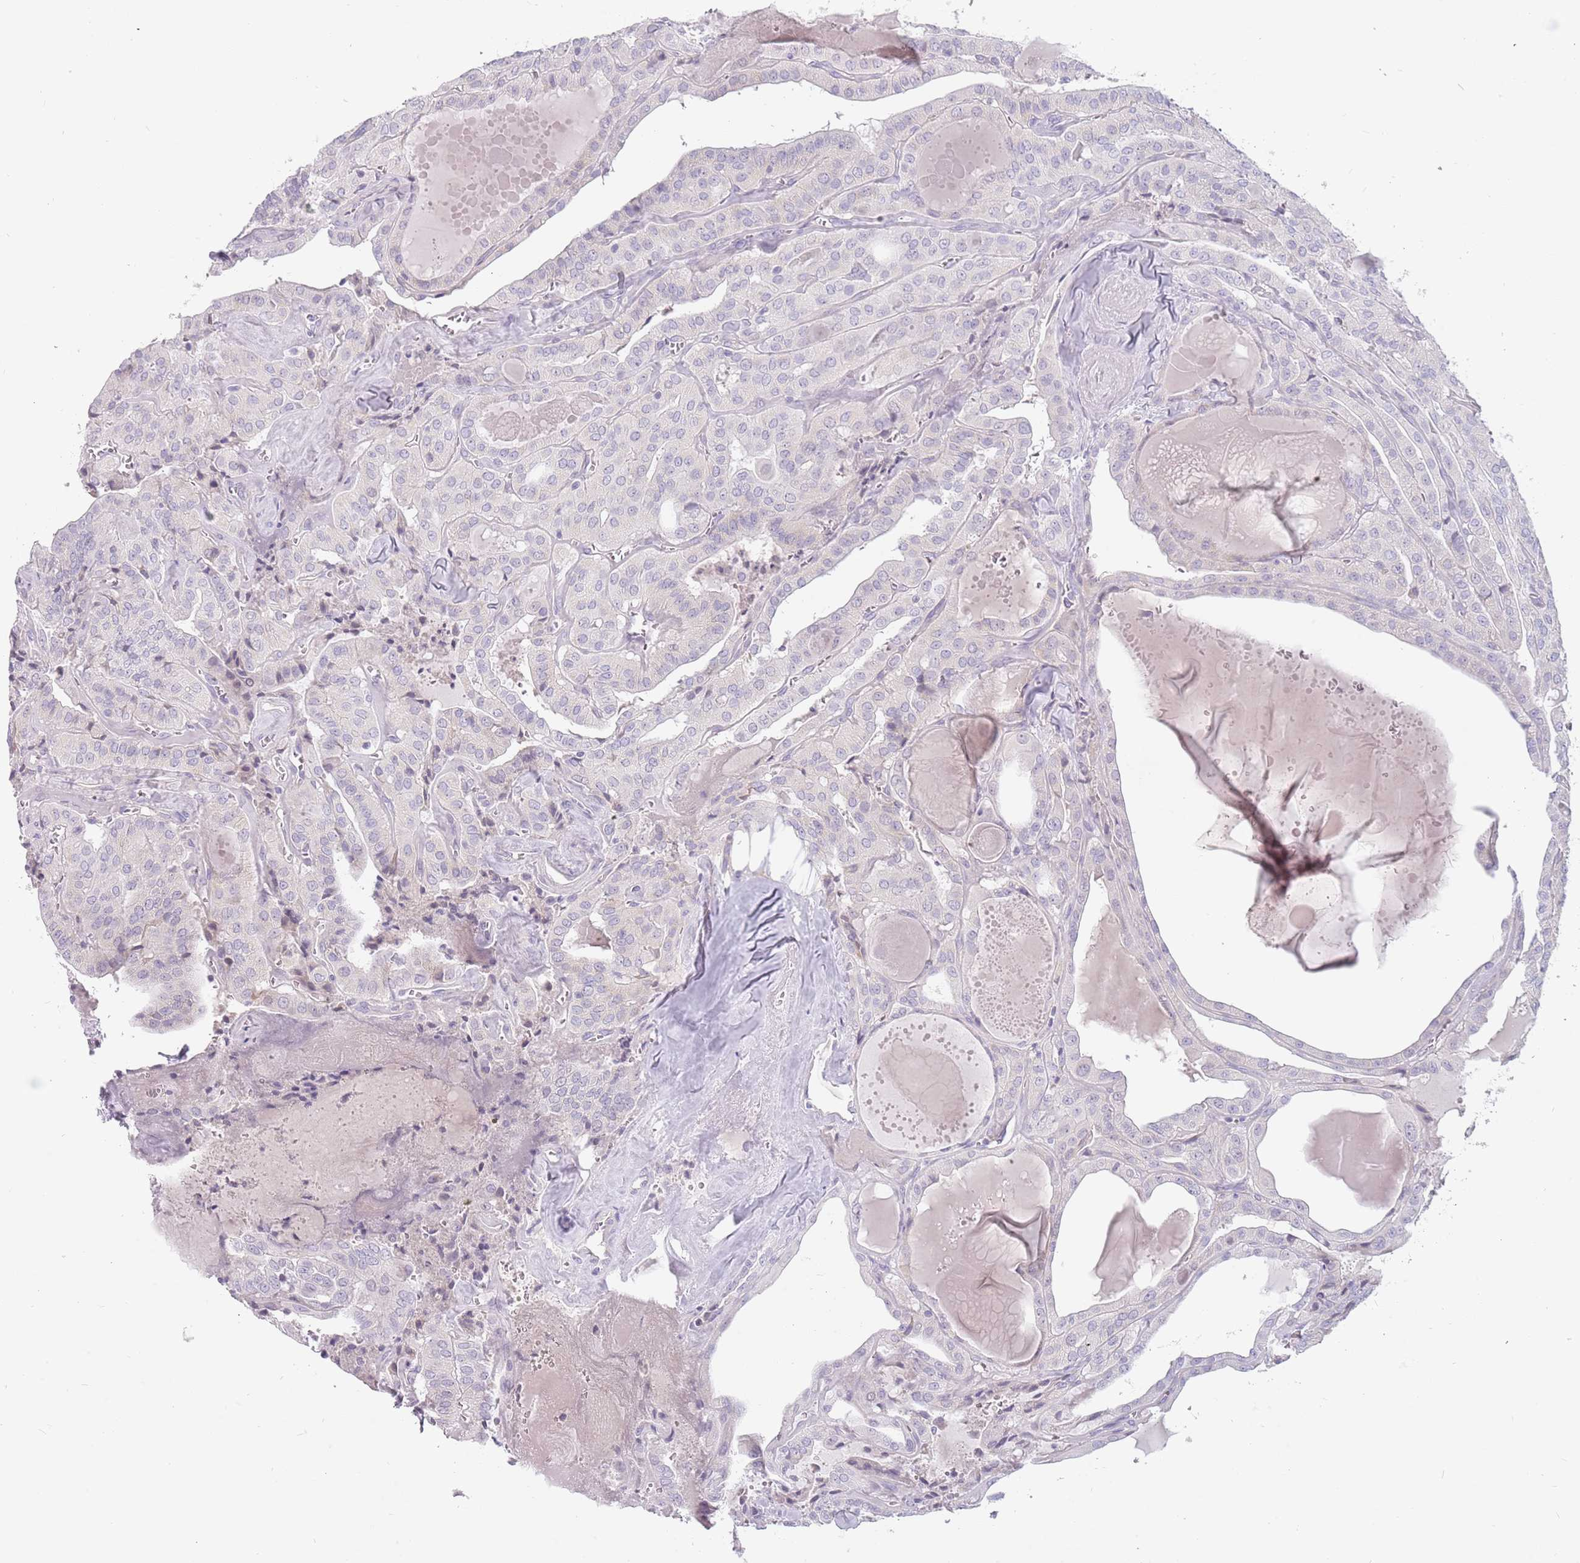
{"staining": {"intensity": "negative", "quantity": "none", "location": "none"}, "tissue": "thyroid cancer", "cell_type": "Tumor cells", "image_type": "cancer", "snomed": [{"axis": "morphology", "description": "Papillary adenocarcinoma, NOS"}, {"axis": "topography", "description": "Thyroid gland"}], "caption": "A high-resolution micrograph shows IHC staining of thyroid cancer, which shows no significant staining in tumor cells.", "gene": "DDX4", "patient": {"sex": "male", "age": 52}}